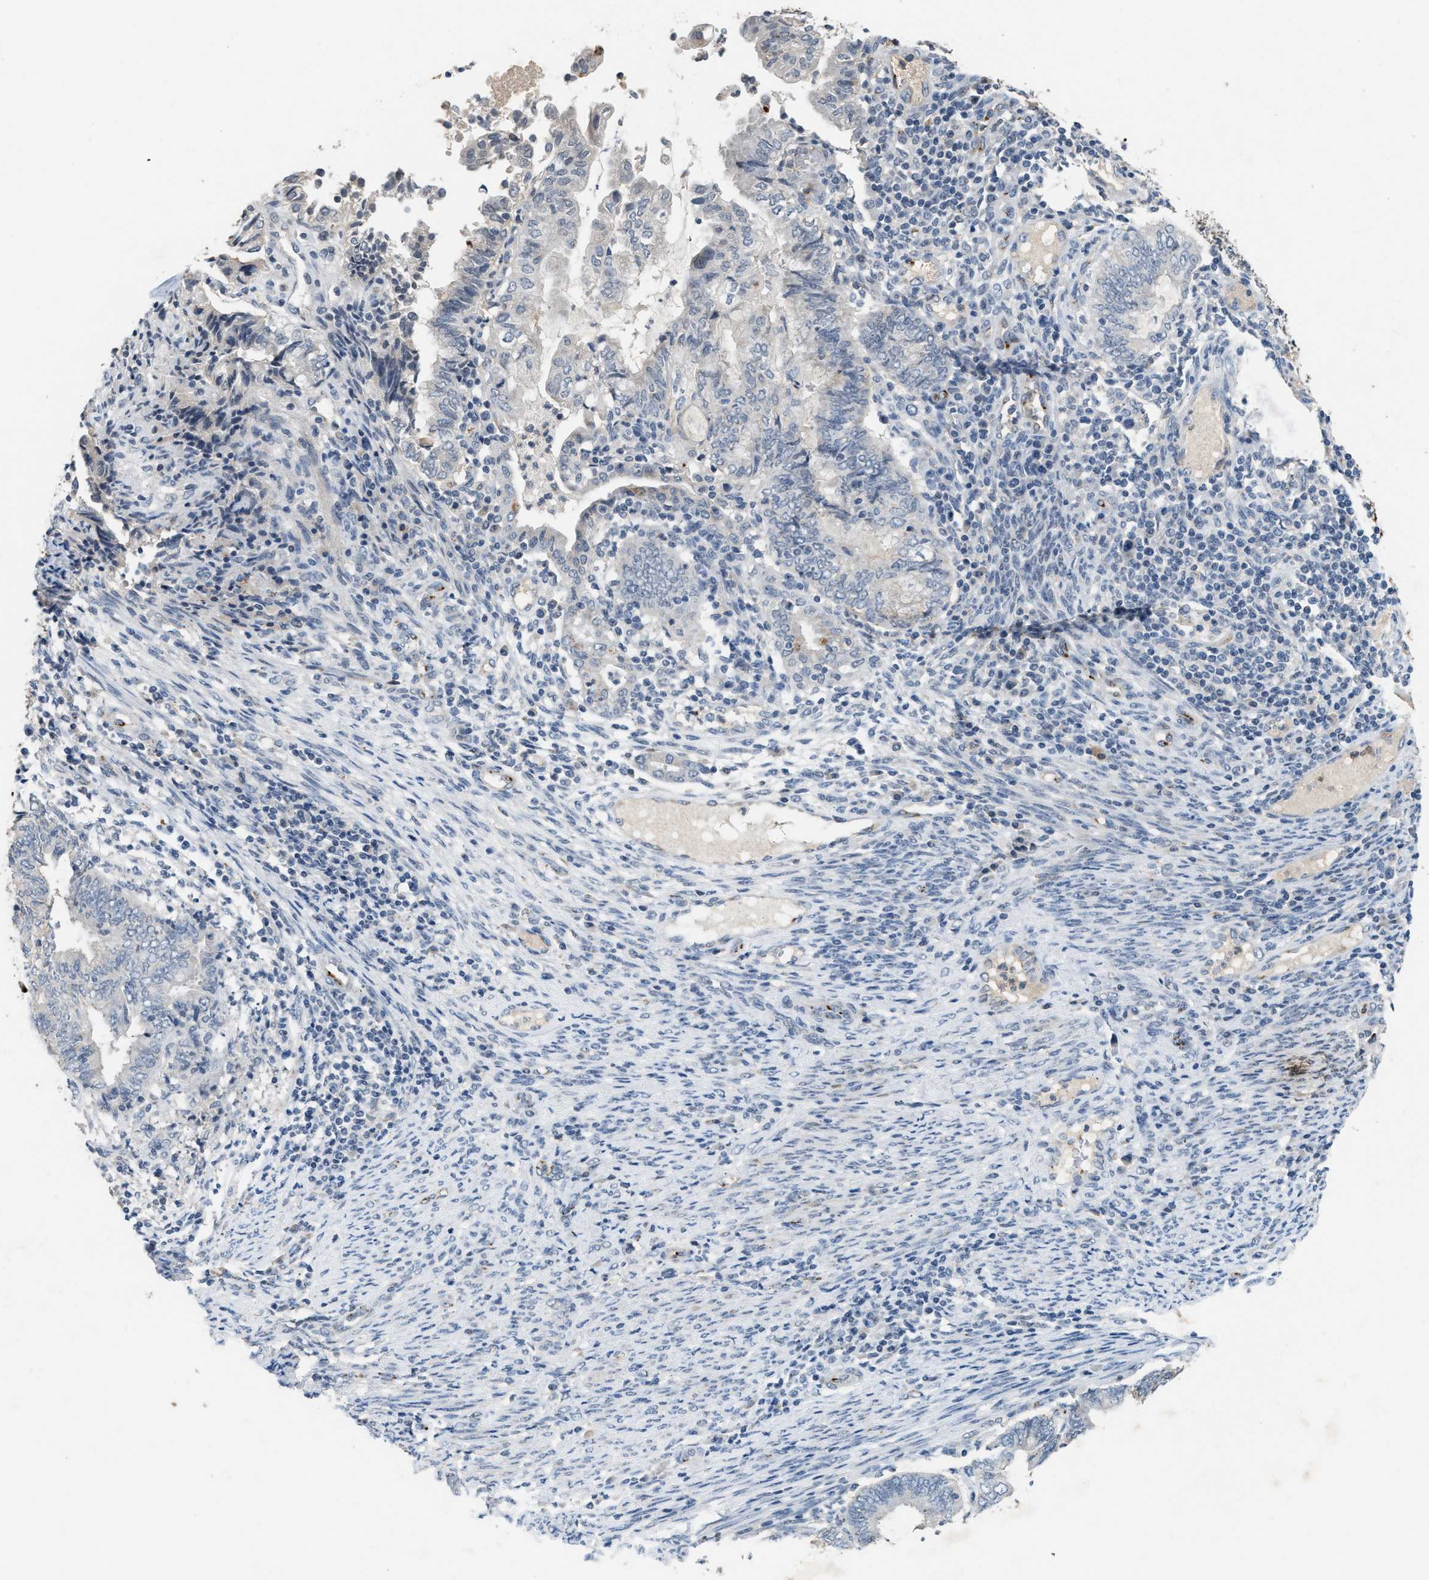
{"staining": {"intensity": "negative", "quantity": "none", "location": "none"}, "tissue": "endometrial cancer", "cell_type": "Tumor cells", "image_type": "cancer", "snomed": [{"axis": "morphology", "description": "Adenocarcinoma, NOS"}, {"axis": "topography", "description": "Uterus"}, {"axis": "topography", "description": "Endometrium"}], "caption": "The immunohistochemistry histopathology image has no significant expression in tumor cells of adenocarcinoma (endometrial) tissue.", "gene": "SLC5A5", "patient": {"sex": "female", "age": 70}}